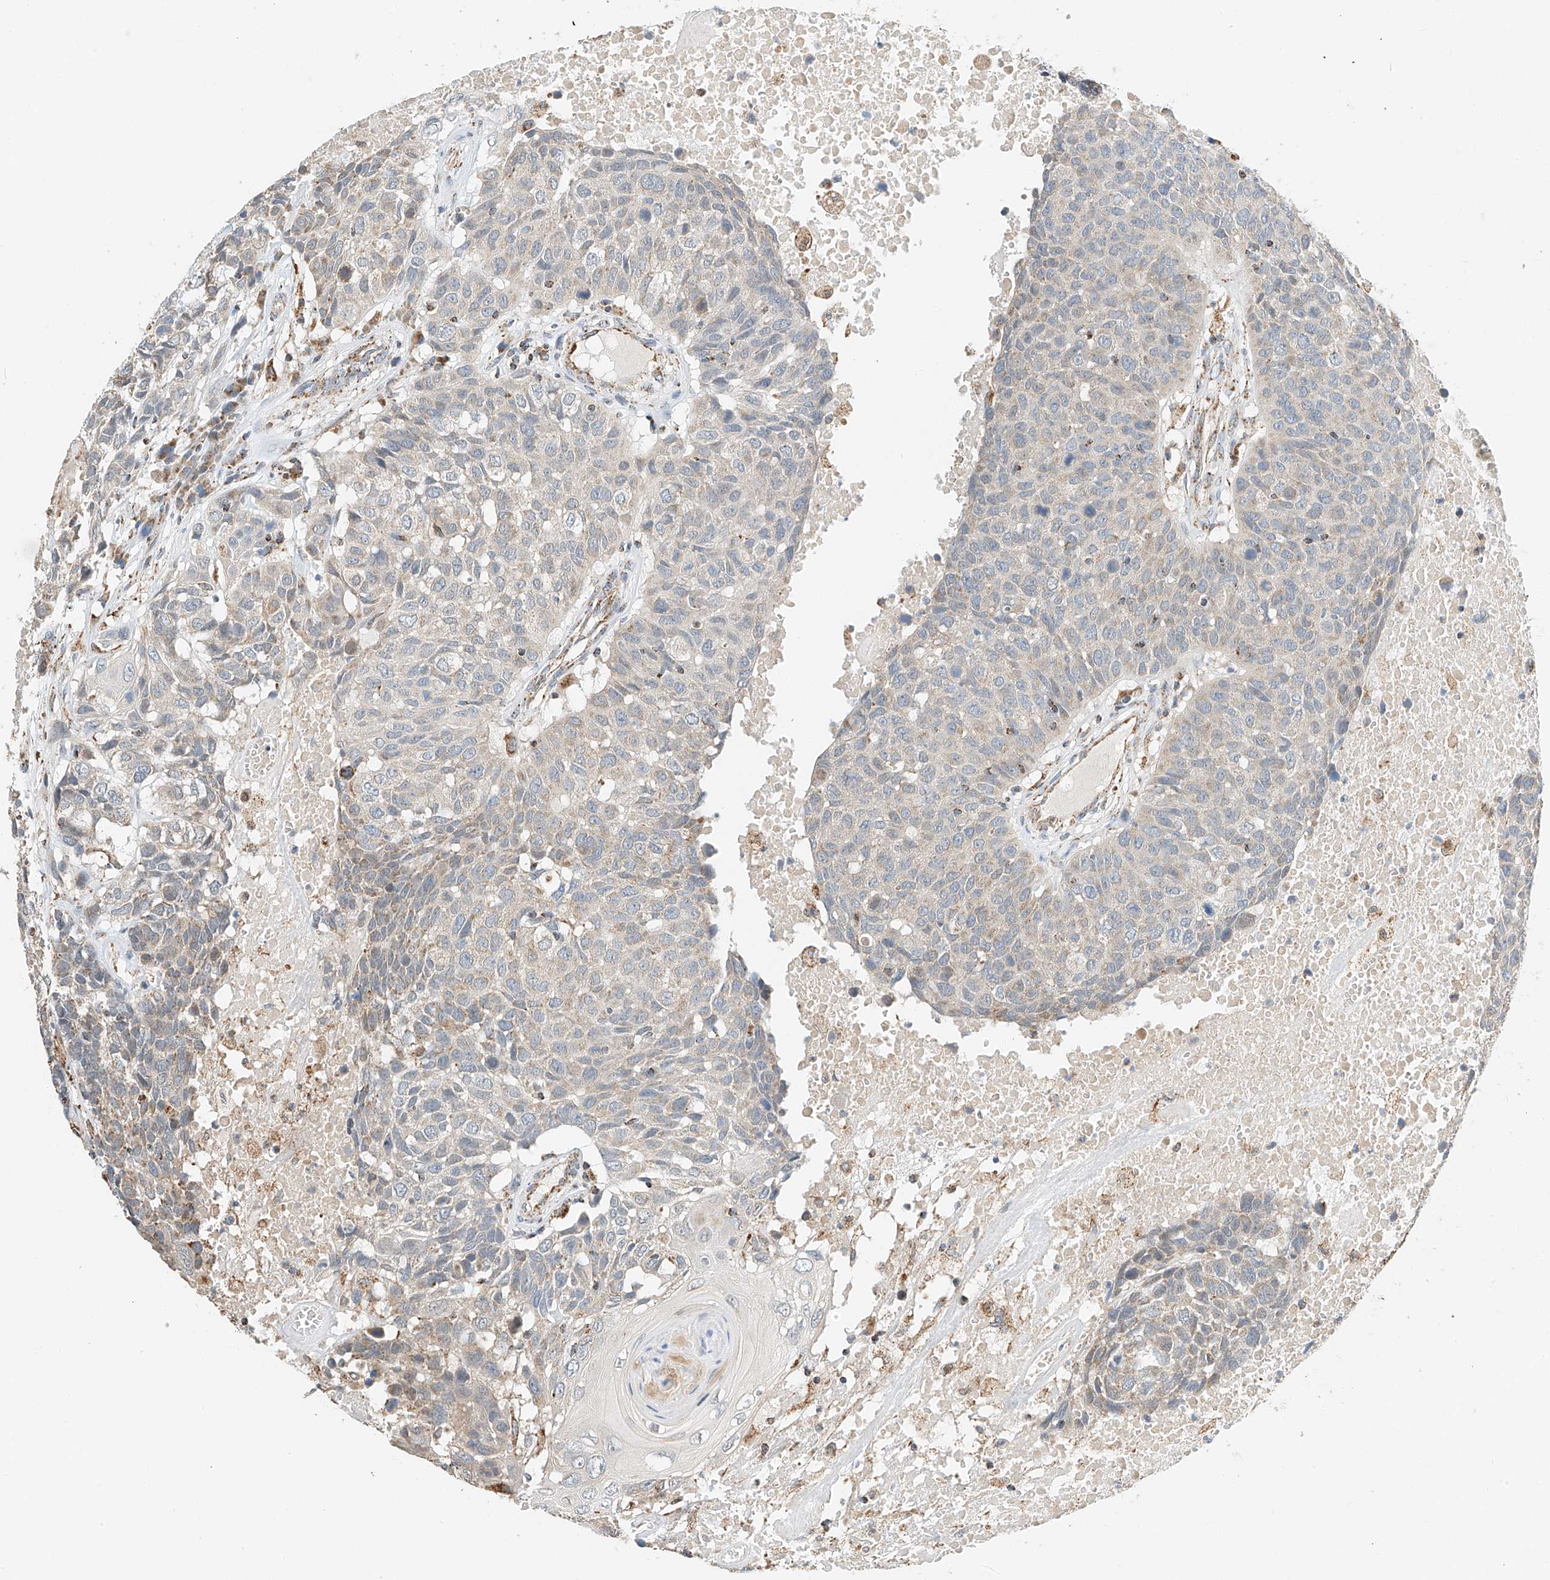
{"staining": {"intensity": "negative", "quantity": "none", "location": "none"}, "tissue": "head and neck cancer", "cell_type": "Tumor cells", "image_type": "cancer", "snomed": [{"axis": "morphology", "description": "Squamous cell carcinoma, NOS"}, {"axis": "topography", "description": "Head-Neck"}], "caption": "A micrograph of human squamous cell carcinoma (head and neck) is negative for staining in tumor cells. The staining is performed using DAB brown chromogen with nuclei counter-stained in using hematoxylin.", "gene": "YIPF7", "patient": {"sex": "male", "age": 66}}